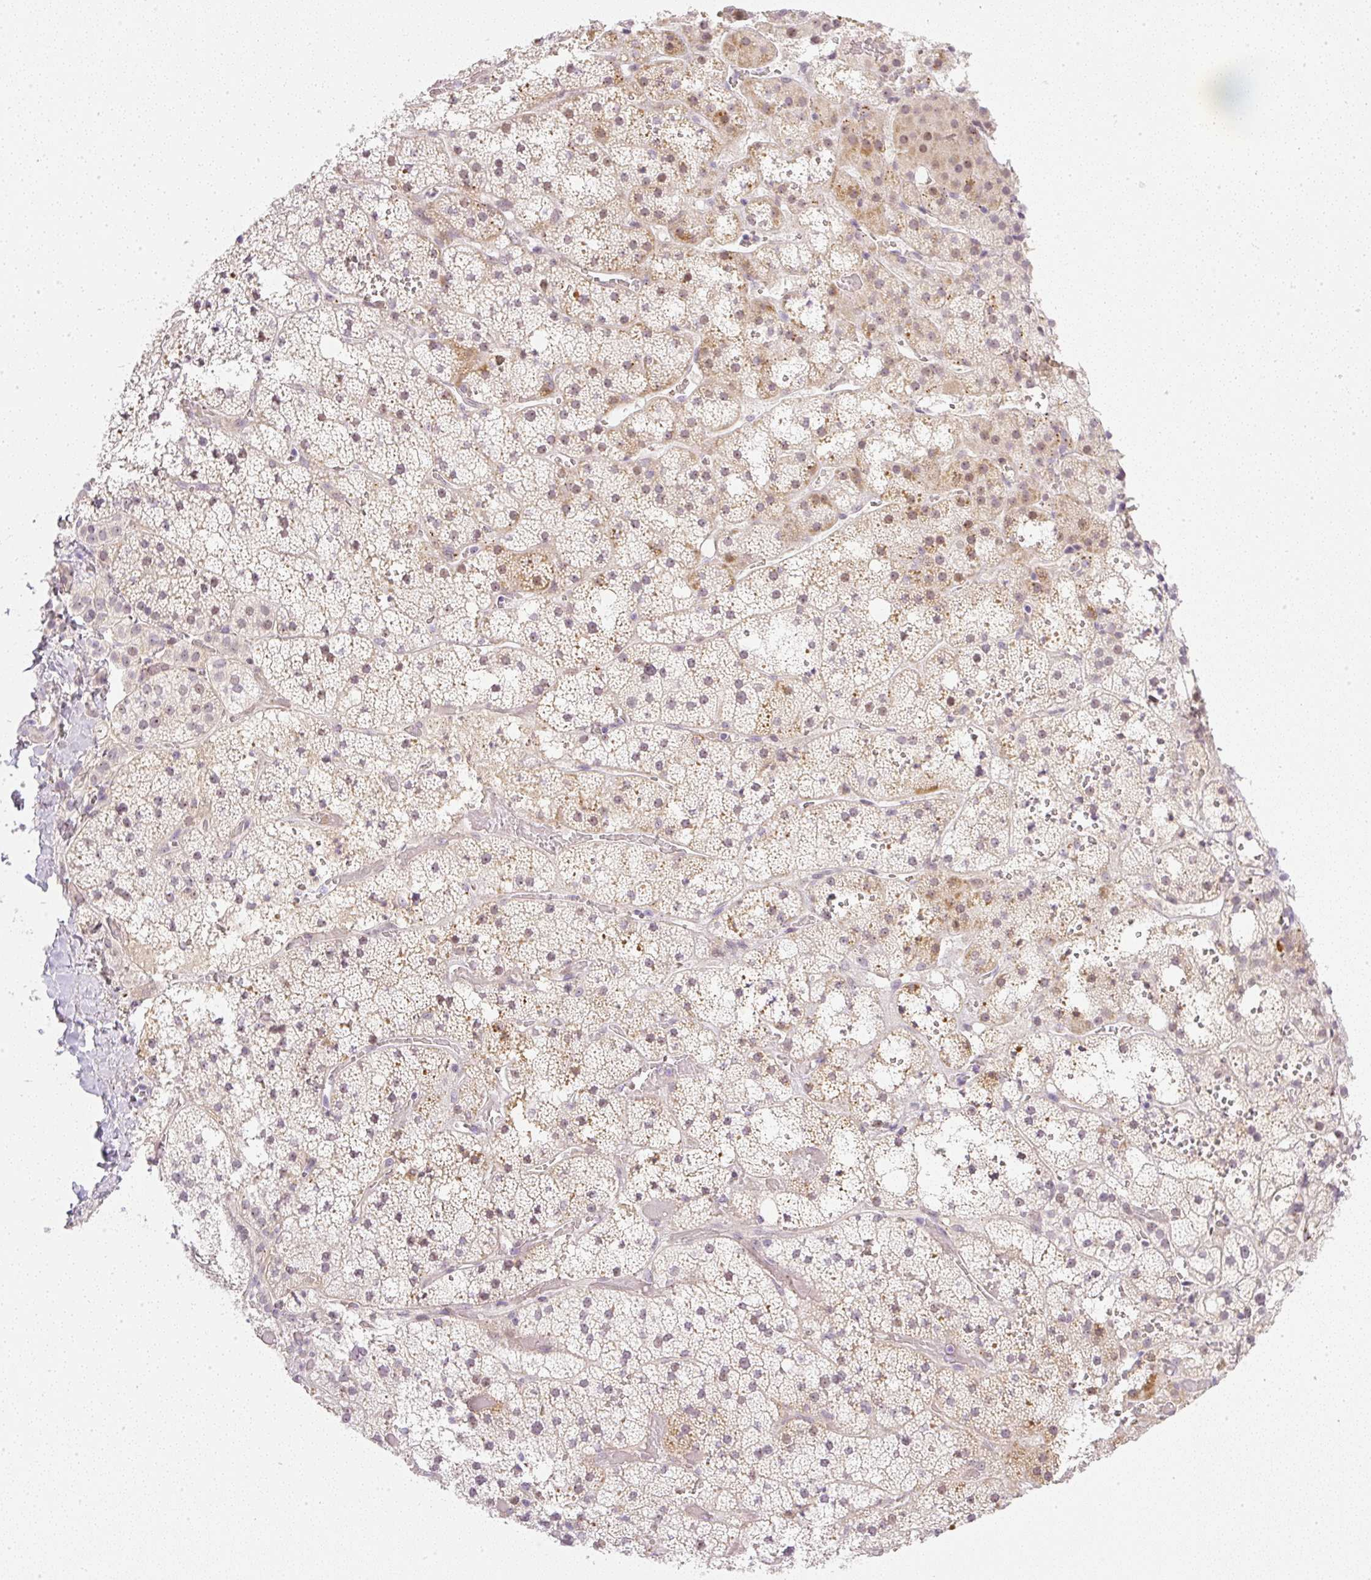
{"staining": {"intensity": "weak", "quantity": "25%-75%", "location": "cytoplasmic/membranous,nuclear"}, "tissue": "adrenal gland", "cell_type": "Glandular cells", "image_type": "normal", "snomed": [{"axis": "morphology", "description": "Normal tissue, NOS"}, {"axis": "topography", "description": "Adrenal gland"}], "caption": "Protein analysis of benign adrenal gland reveals weak cytoplasmic/membranous,nuclear expression in approximately 25%-75% of glandular cells. (Brightfield microscopy of DAB IHC at high magnification).", "gene": "AAR2", "patient": {"sex": "male", "age": 53}}